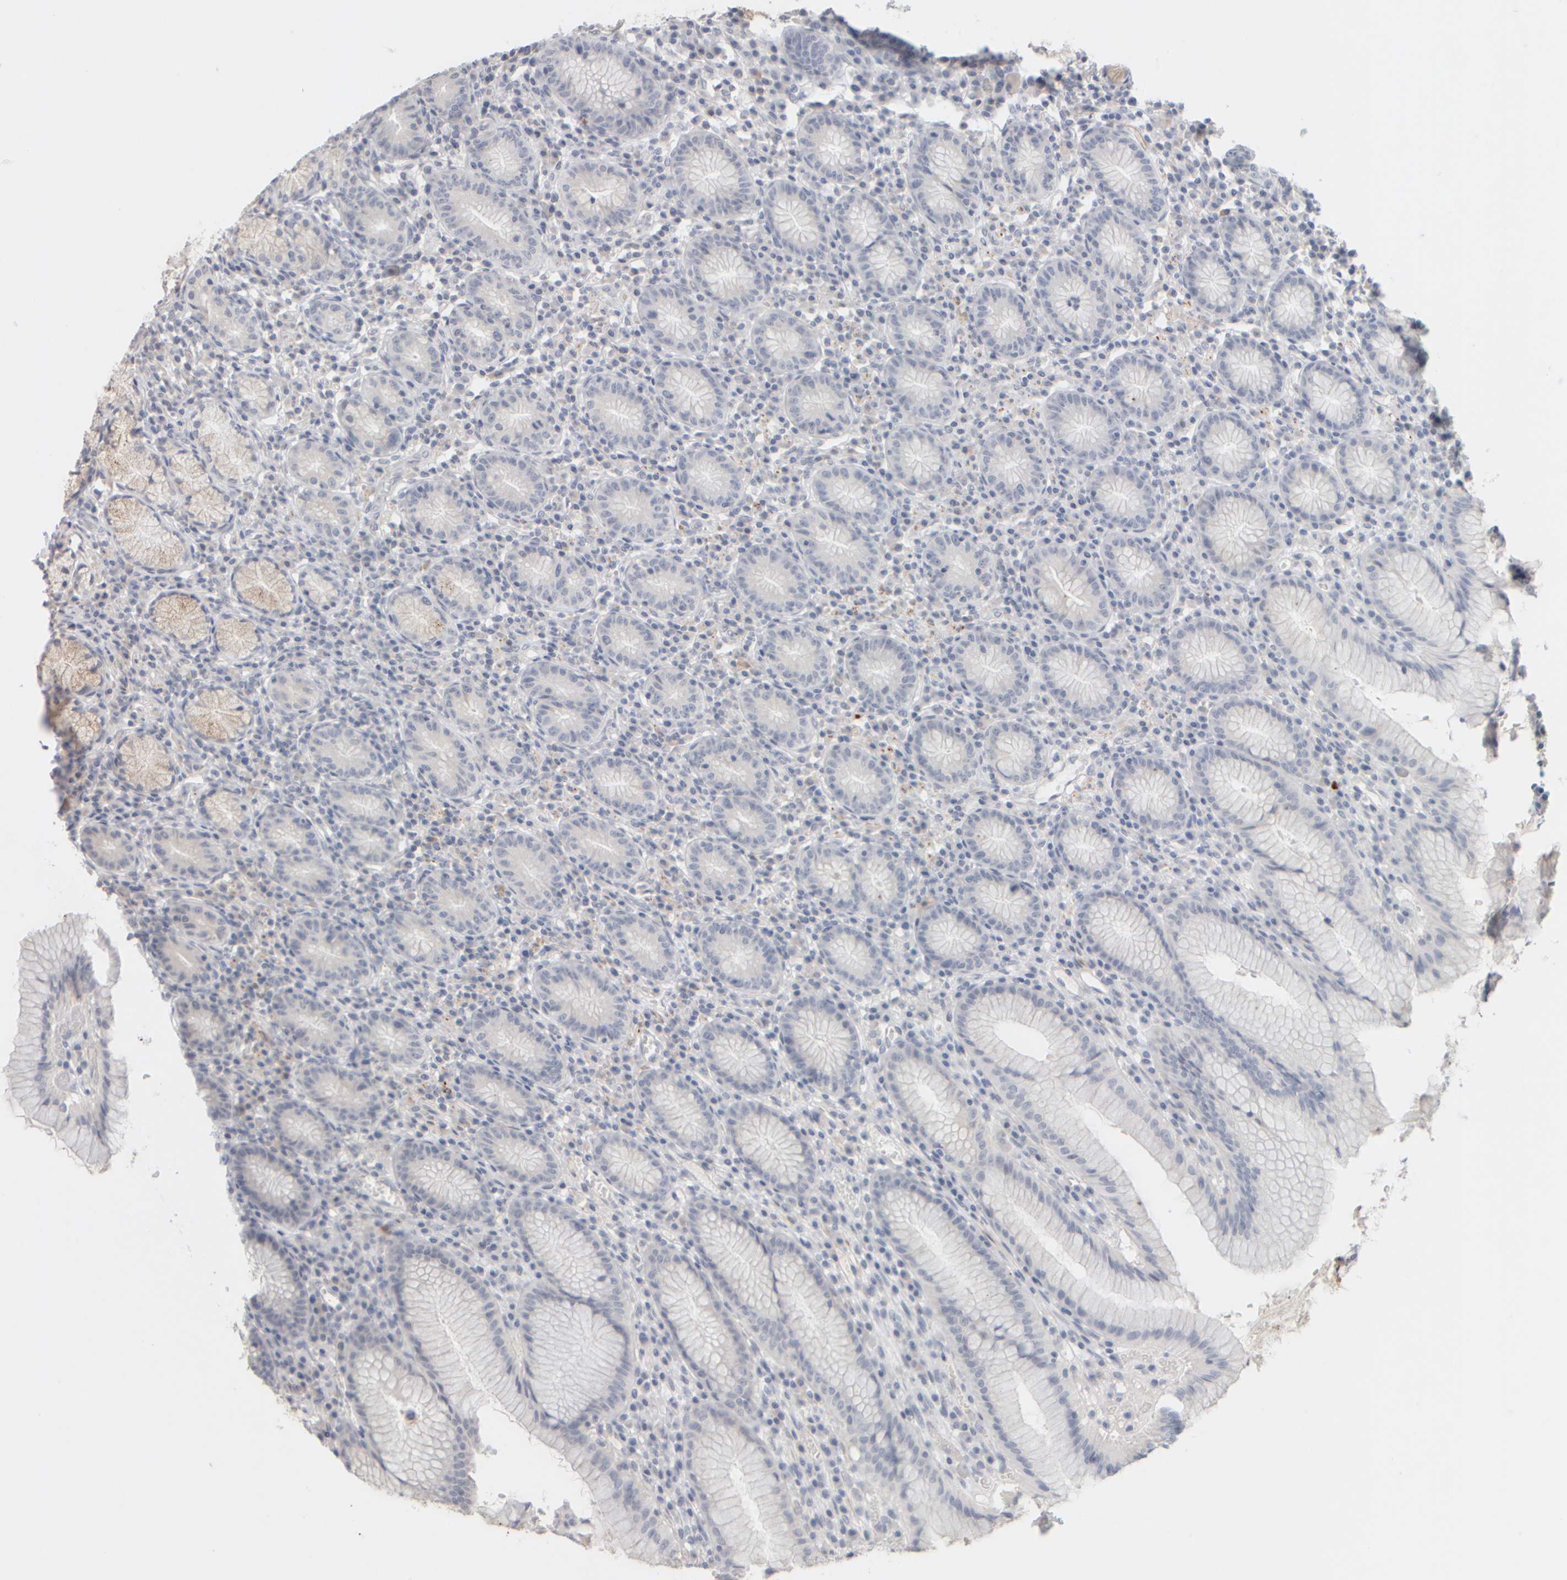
{"staining": {"intensity": "negative", "quantity": "none", "location": "none"}, "tissue": "stomach", "cell_type": "Glandular cells", "image_type": "normal", "snomed": [{"axis": "morphology", "description": "Normal tissue, NOS"}, {"axis": "topography", "description": "Stomach"}], "caption": "High power microscopy image of an IHC micrograph of unremarkable stomach, revealing no significant positivity in glandular cells. Nuclei are stained in blue.", "gene": "ZNF112", "patient": {"sex": "male", "age": 55}}